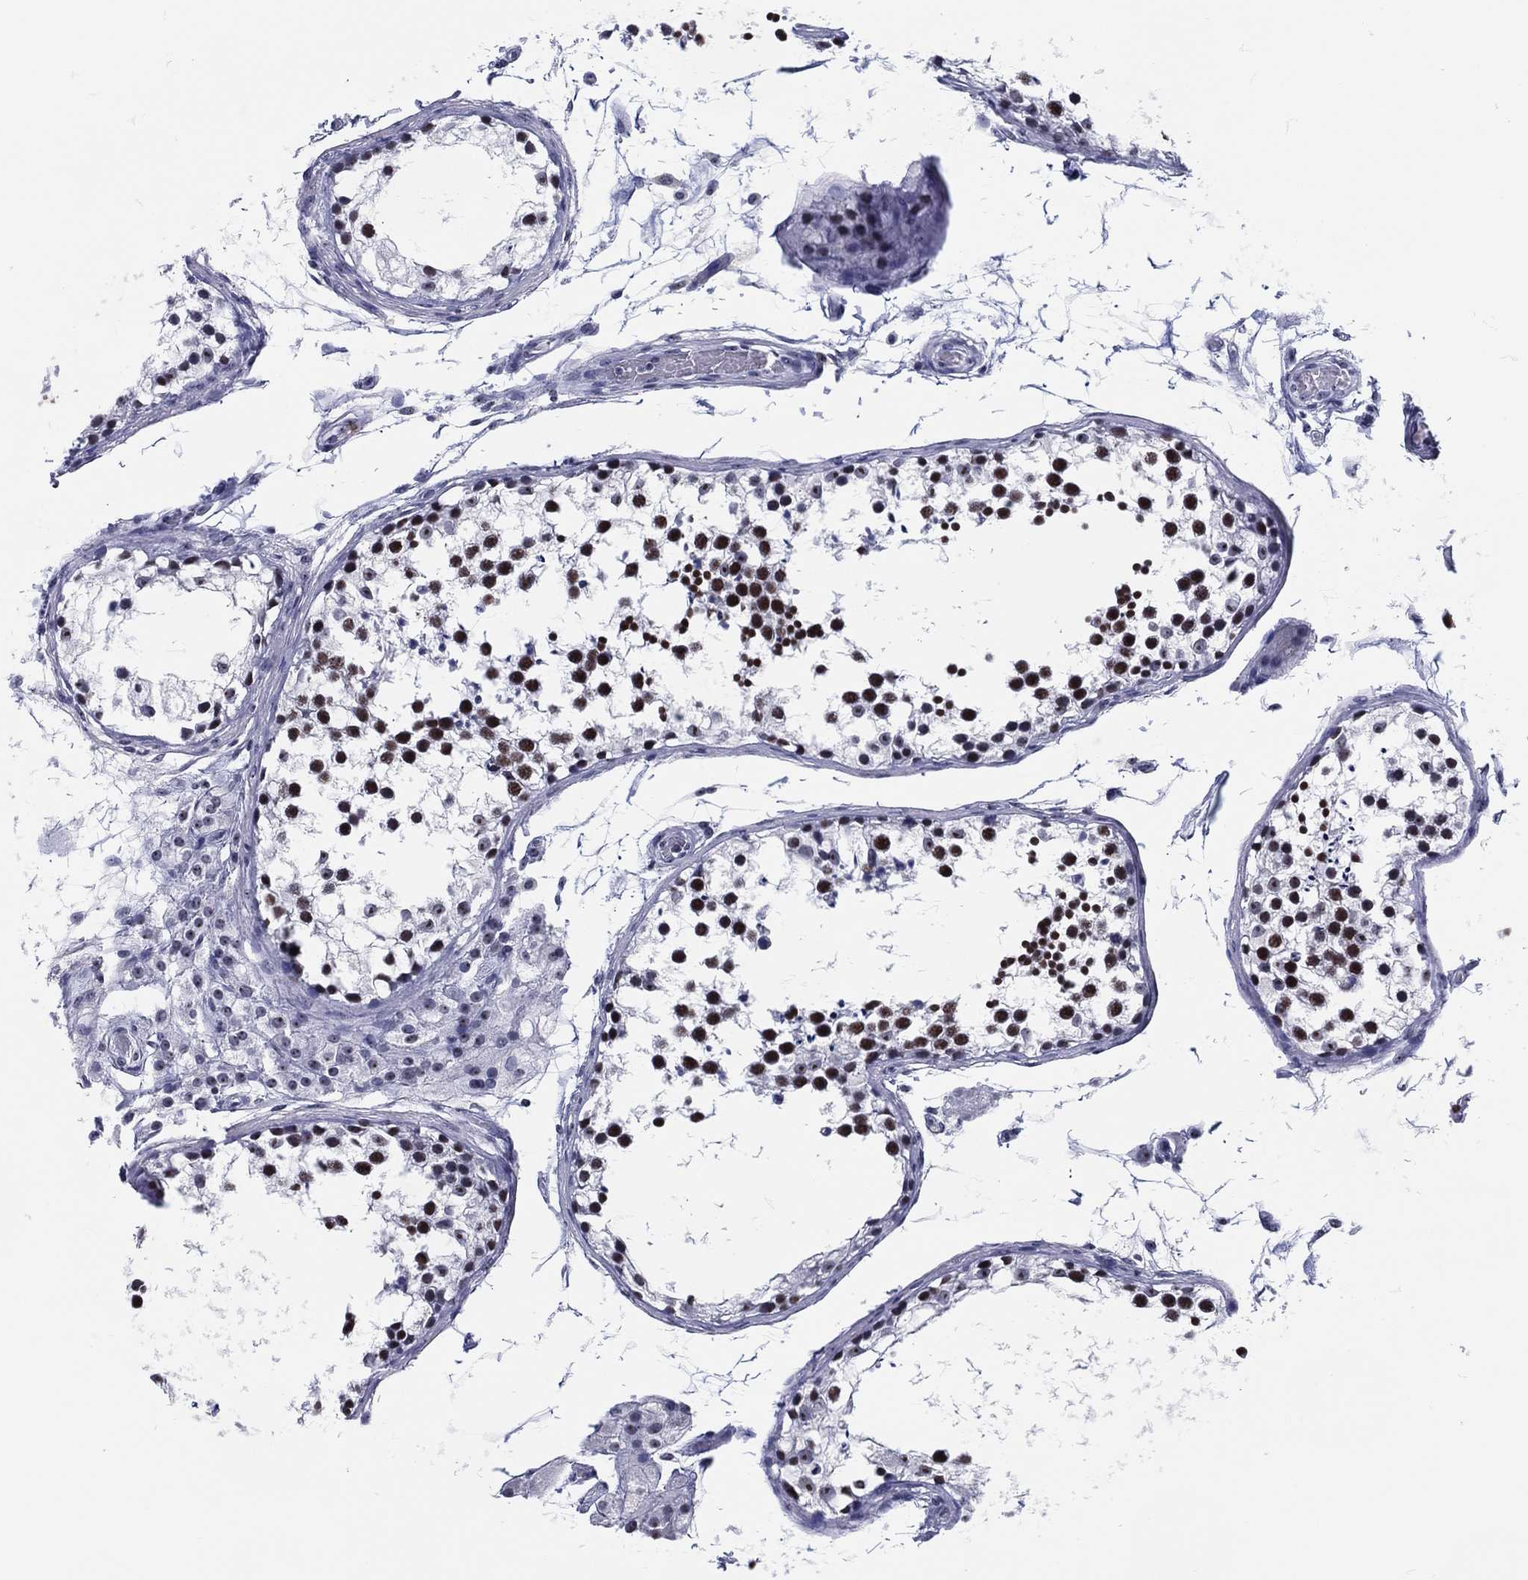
{"staining": {"intensity": "strong", "quantity": "25%-75%", "location": "nuclear"}, "tissue": "testis", "cell_type": "Cells in seminiferous ducts", "image_type": "normal", "snomed": [{"axis": "morphology", "description": "Normal tissue, NOS"}, {"axis": "morphology", "description": "Seminoma, NOS"}, {"axis": "topography", "description": "Testis"}], "caption": "A high-resolution photomicrograph shows immunohistochemistry (IHC) staining of benign testis, which demonstrates strong nuclear staining in about 25%-75% of cells in seminiferous ducts.", "gene": "MAPK8IP1", "patient": {"sex": "male", "age": 65}}